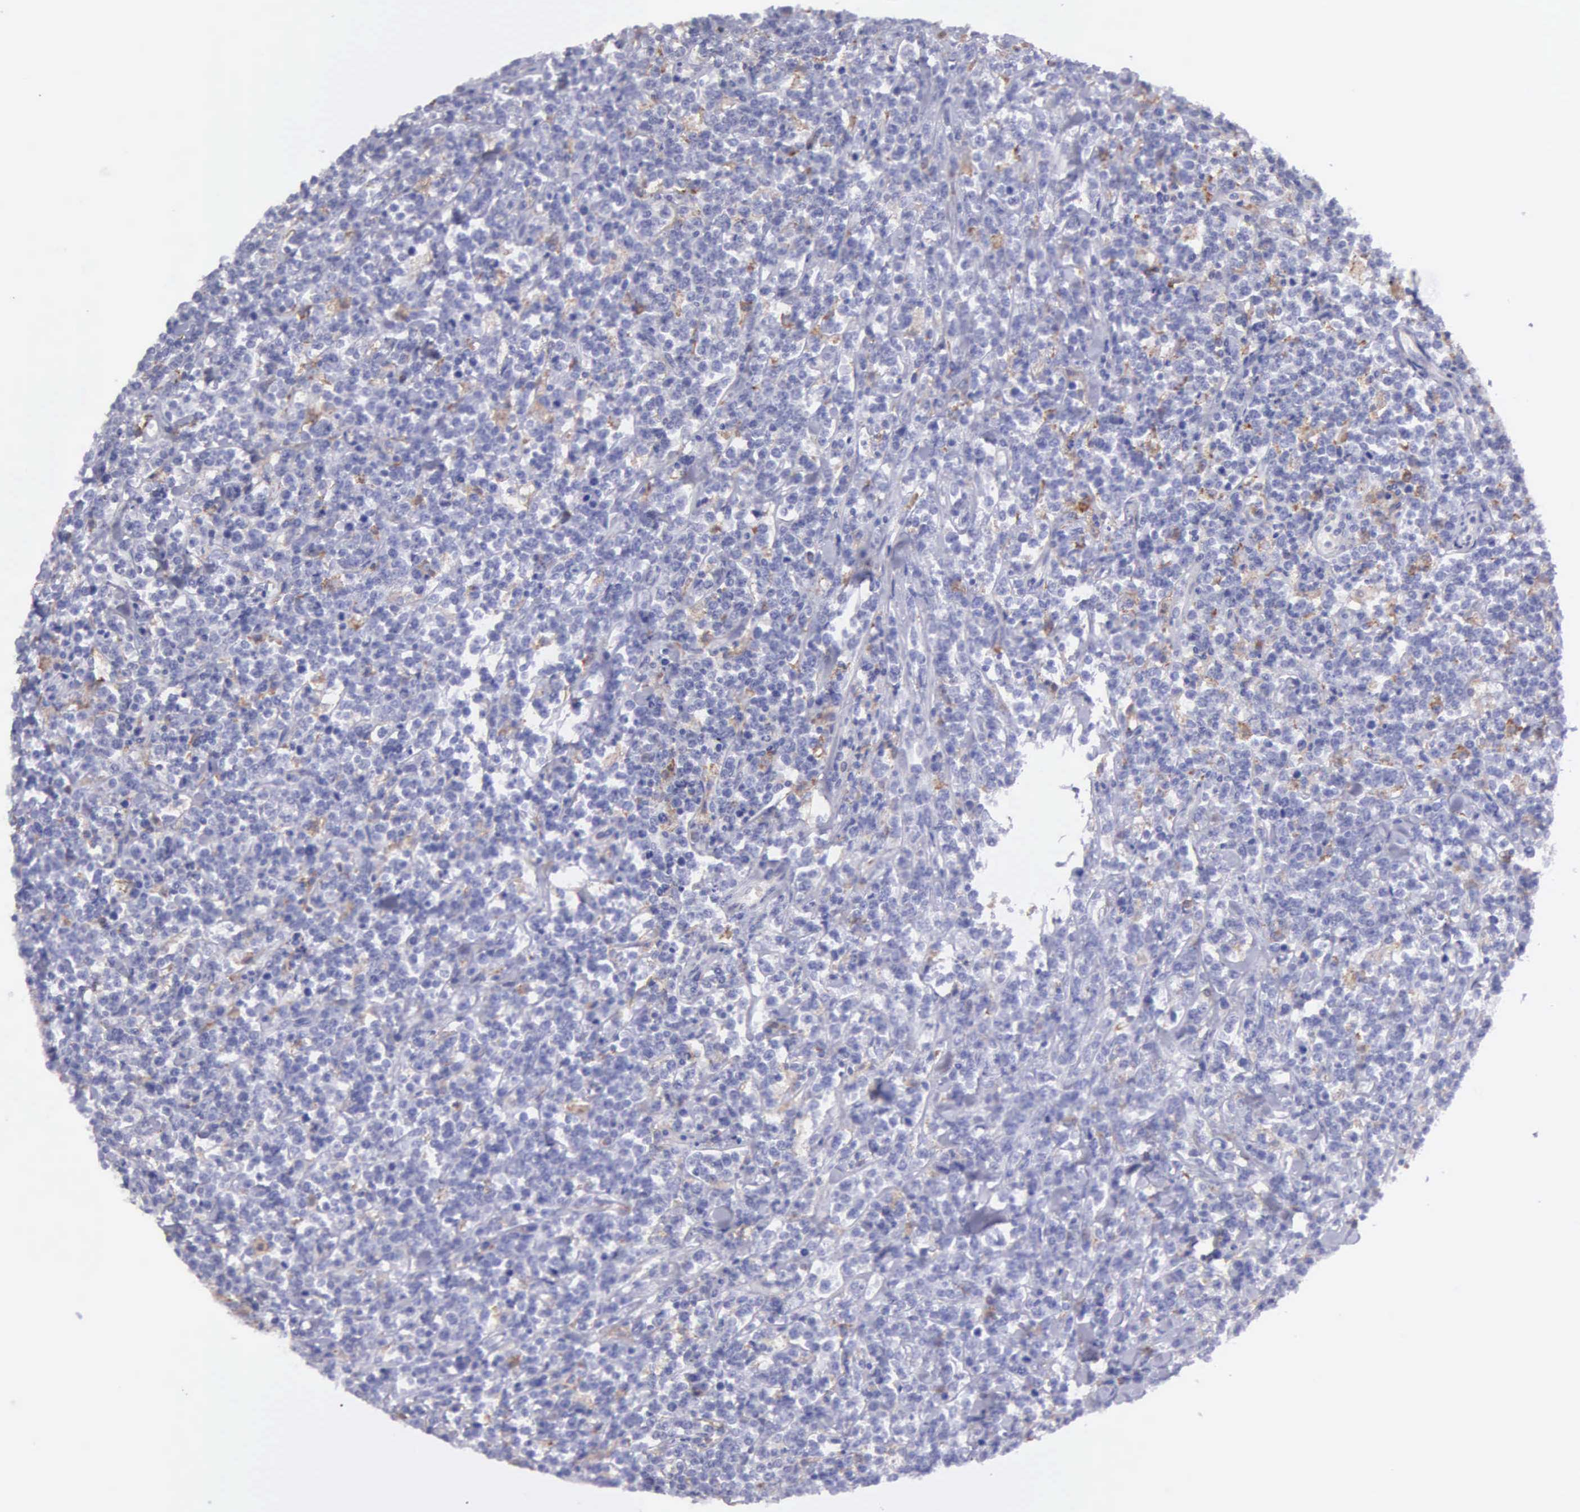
{"staining": {"intensity": "negative", "quantity": "none", "location": "none"}, "tissue": "lymphoma", "cell_type": "Tumor cells", "image_type": "cancer", "snomed": [{"axis": "morphology", "description": "Malignant lymphoma, non-Hodgkin's type, High grade"}, {"axis": "topography", "description": "Small intestine"}, {"axis": "topography", "description": "Colon"}], "caption": "There is no significant positivity in tumor cells of malignant lymphoma, non-Hodgkin's type (high-grade).", "gene": "TYRP1", "patient": {"sex": "male", "age": 8}}